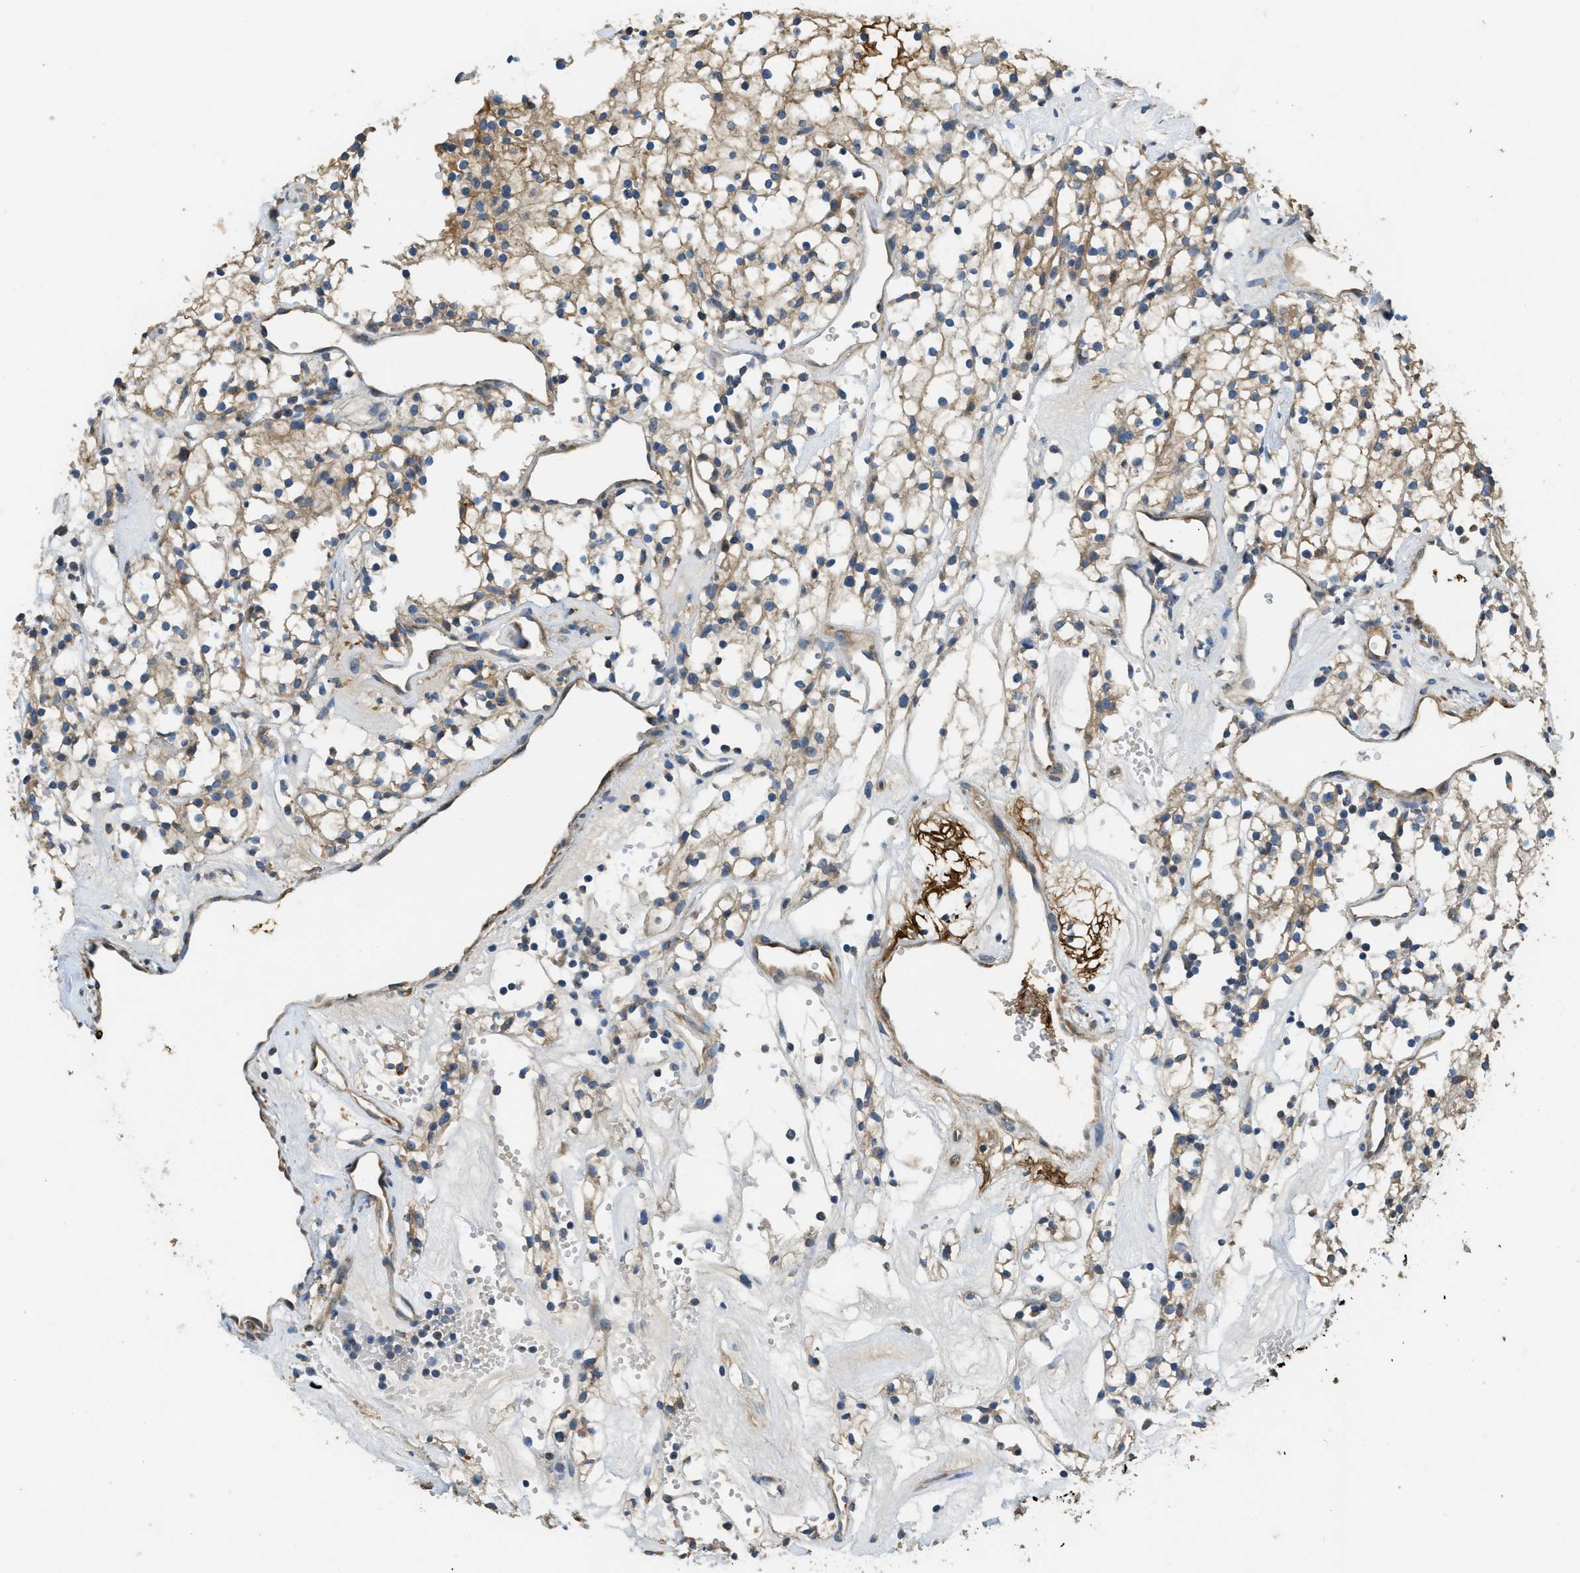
{"staining": {"intensity": "weak", "quantity": "25%-75%", "location": "cytoplasmic/membranous"}, "tissue": "renal cancer", "cell_type": "Tumor cells", "image_type": "cancer", "snomed": [{"axis": "morphology", "description": "Adenocarcinoma, NOS"}, {"axis": "topography", "description": "Kidney"}], "caption": "An image of human renal cancer (adenocarcinoma) stained for a protein reveals weak cytoplasmic/membranous brown staining in tumor cells. (IHC, brightfield microscopy, high magnification).", "gene": "RIPK2", "patient": {"sex": "male", "age": 59}}